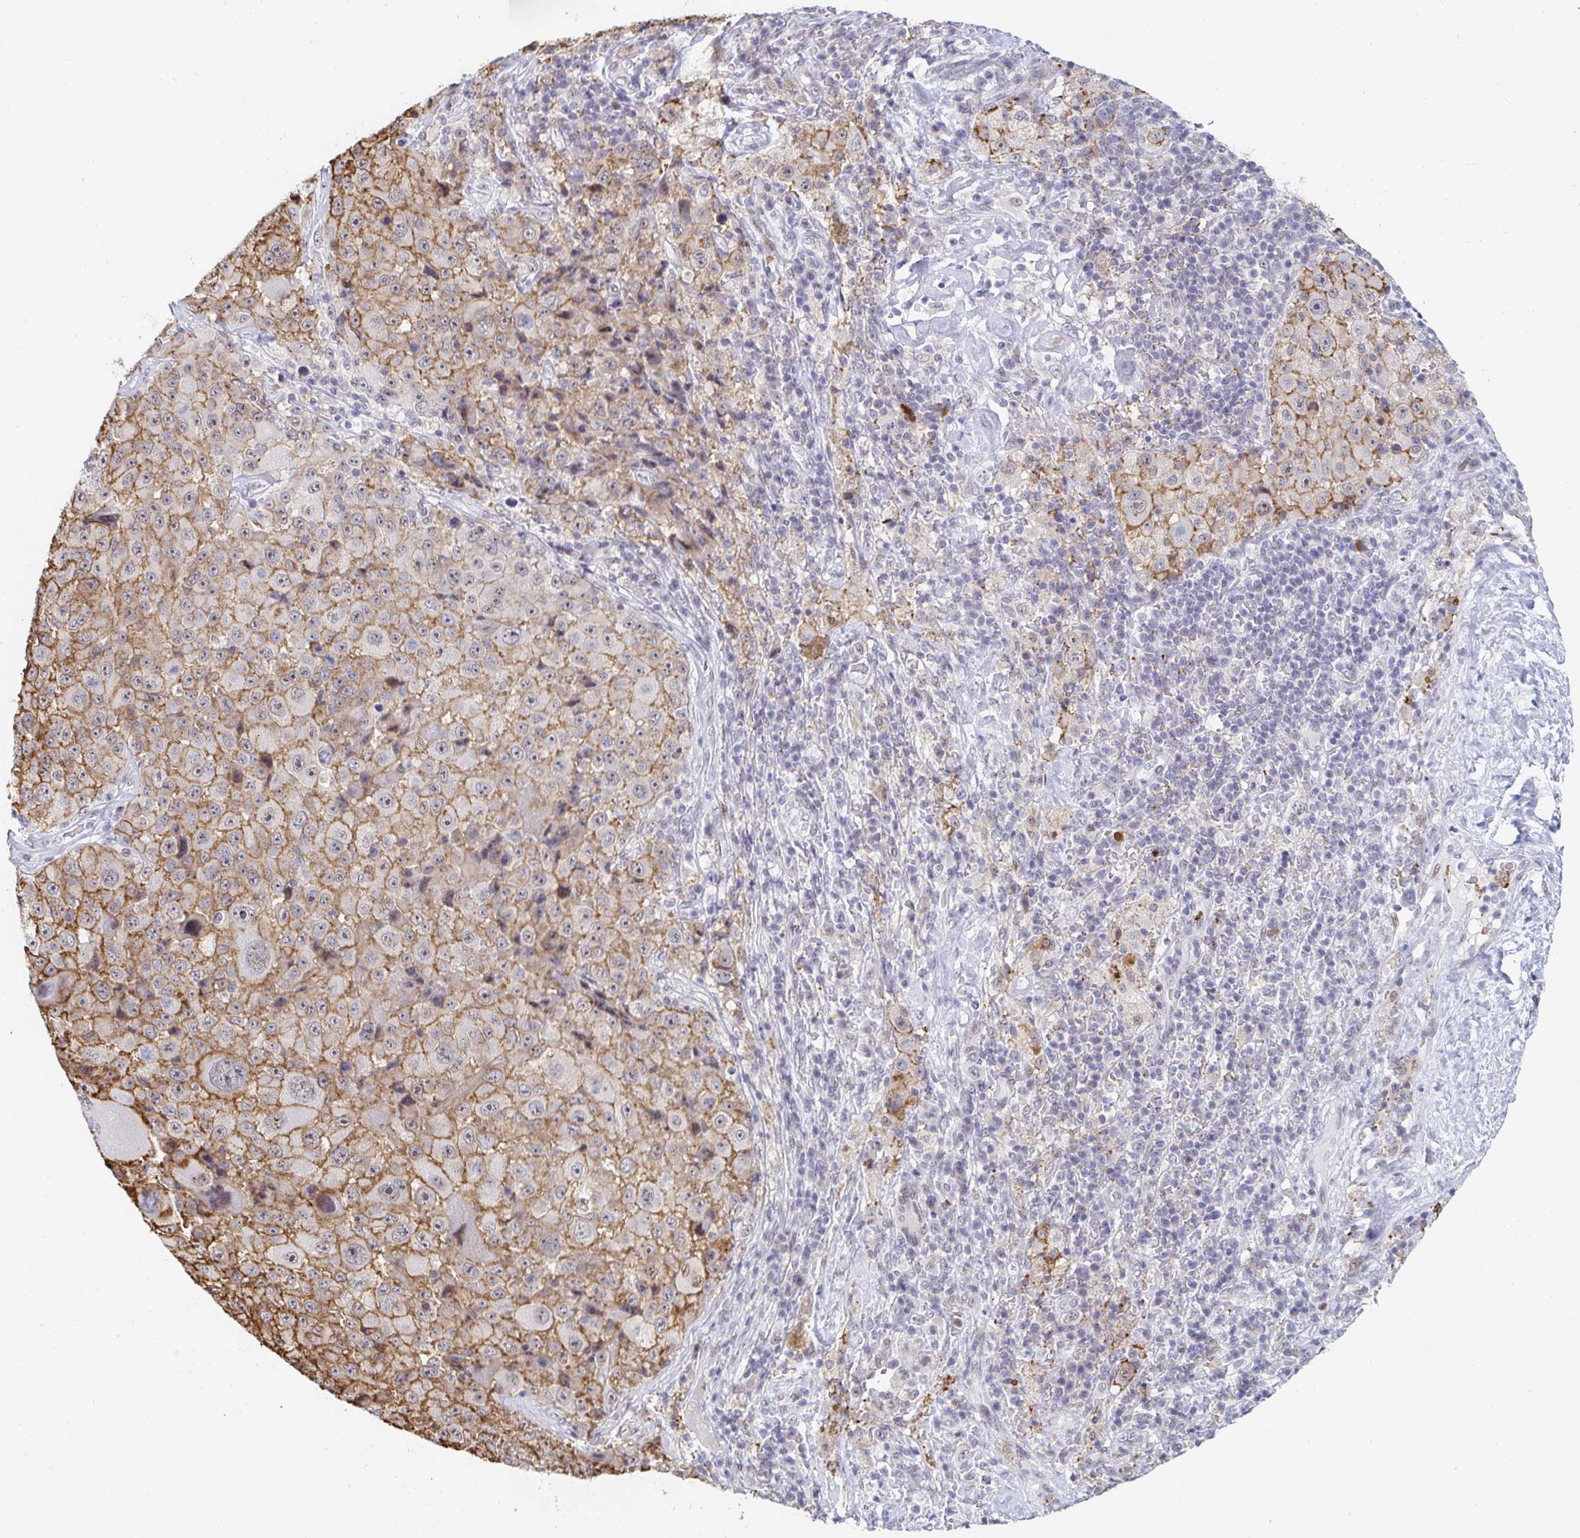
{"staining": {"intensity": "moderate", "quantity": "25%-75%", "location": "cytoplasmic/membranous,nuclear"}, "tissue": "melanoma", "cell_type": "Tumor cells", "image_type": "cancer", "snomed": [{"axis": "morphology", "description": "Malignant melanoma, Metastatic site"}, {"axis": "topography", "description": "Lymph node"}], "caption": "A medium amount of moderate cytoplasmic/membranous and nuclear positivity is present in approximately 25%-75% of tumor cells in malignant melanoma (metastatic site) tissue.", "gene": "COL28A1", "patient": {"sex": "male", "age": 62}}